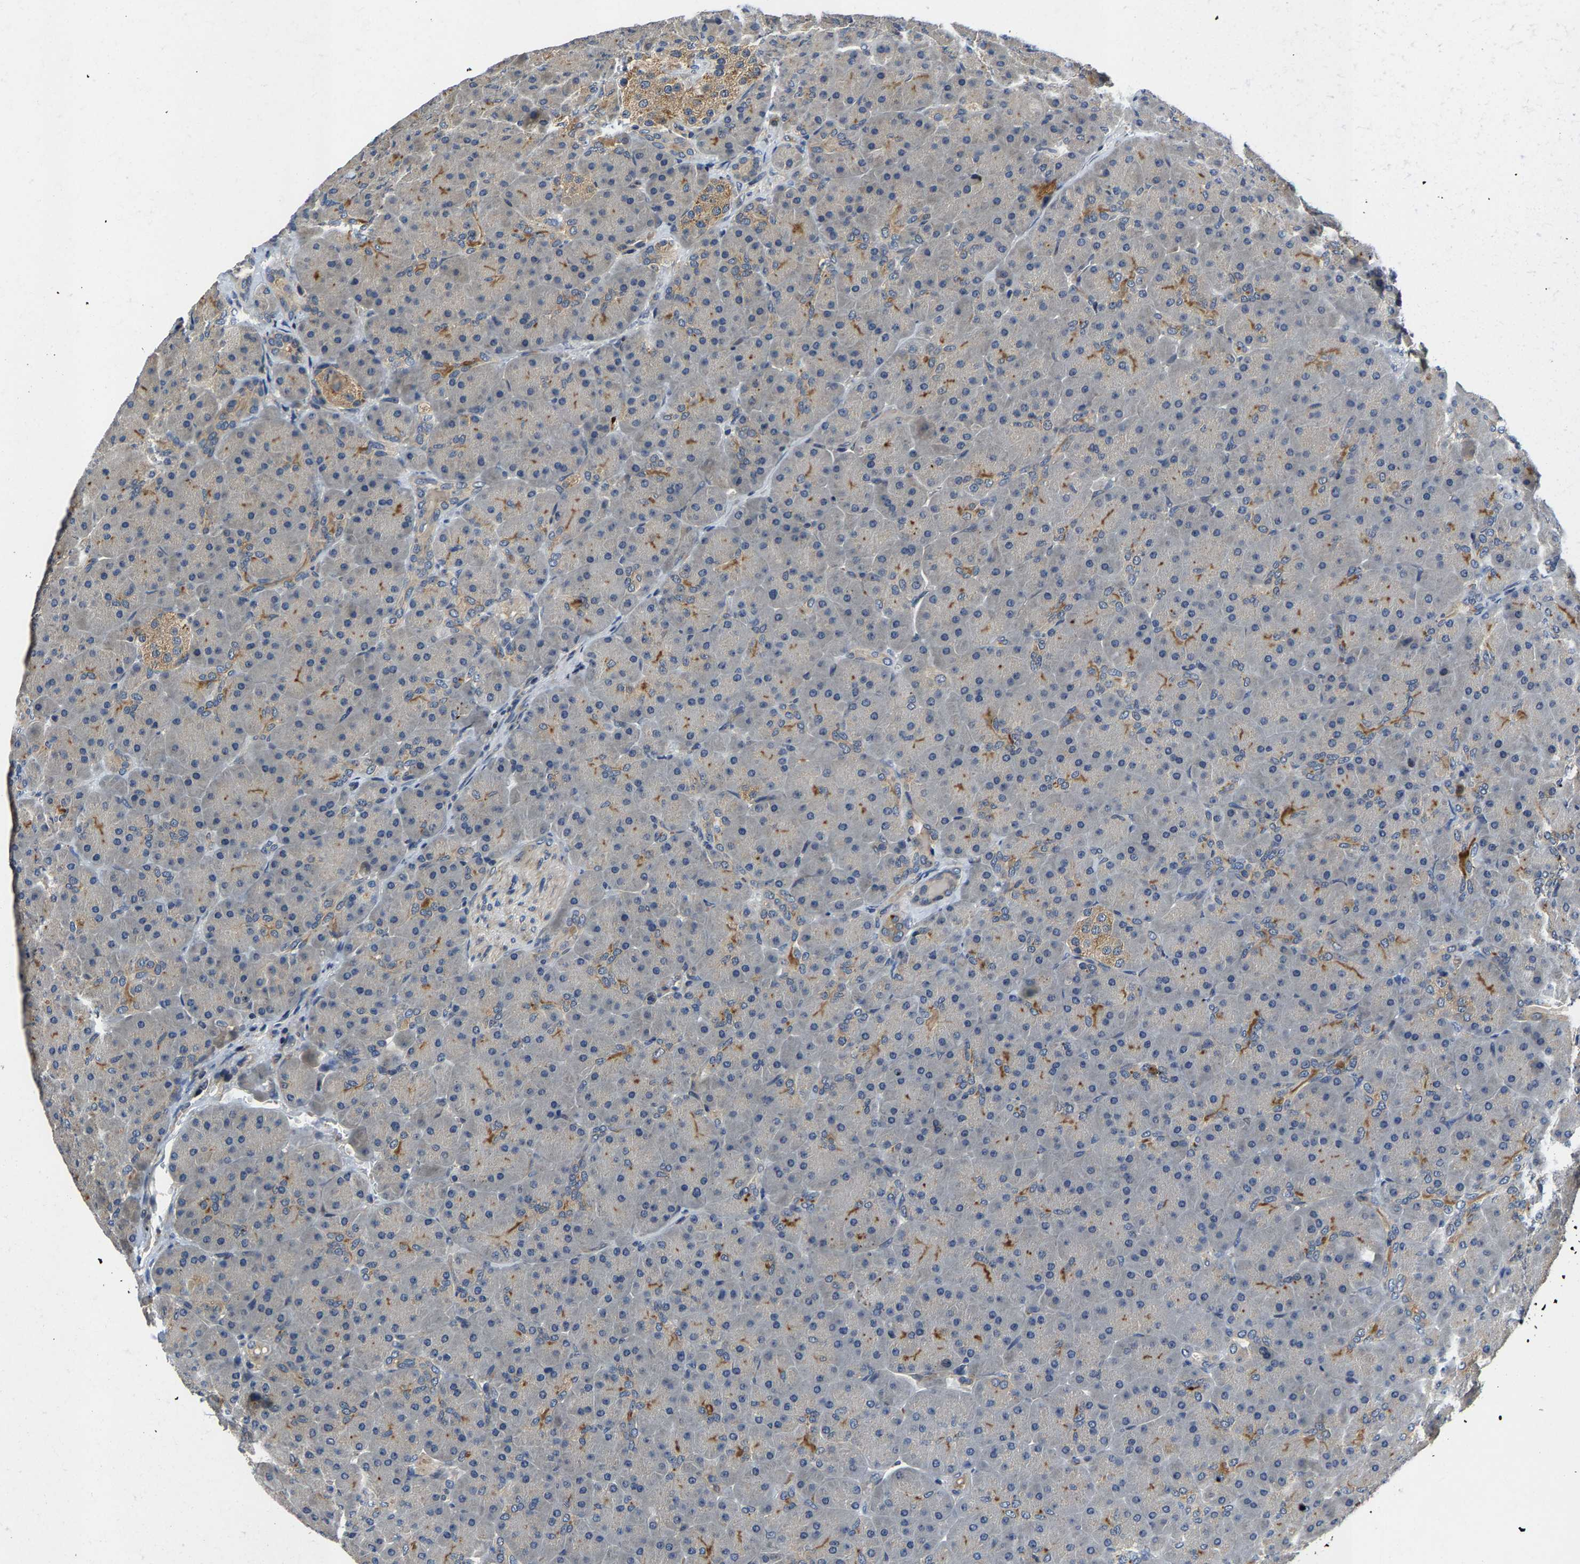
{"staining": {"intensity": "moderate", "quantity": "<25%", "location": "cytoplasmic/membranous"}, "tissue": "pancreas", "cell_type": "Exocrine glandular cells", "image_type": "normal", "snomed": [{"axis": "morphology", "description": "Normal tissue, NOS"}, {"axis": "topography", "description": "Pancreas"}], "caption": "DAB (3,3'-diaminobenzidine) immunohistochemical staining of normal pancreas demonstrates moderate cytoplasmic/membranous protein positivity in approximately <25% of exocrine glandular cells.", "gene": "AGBL3", "patient": {"sex": "male", "age": 66}}